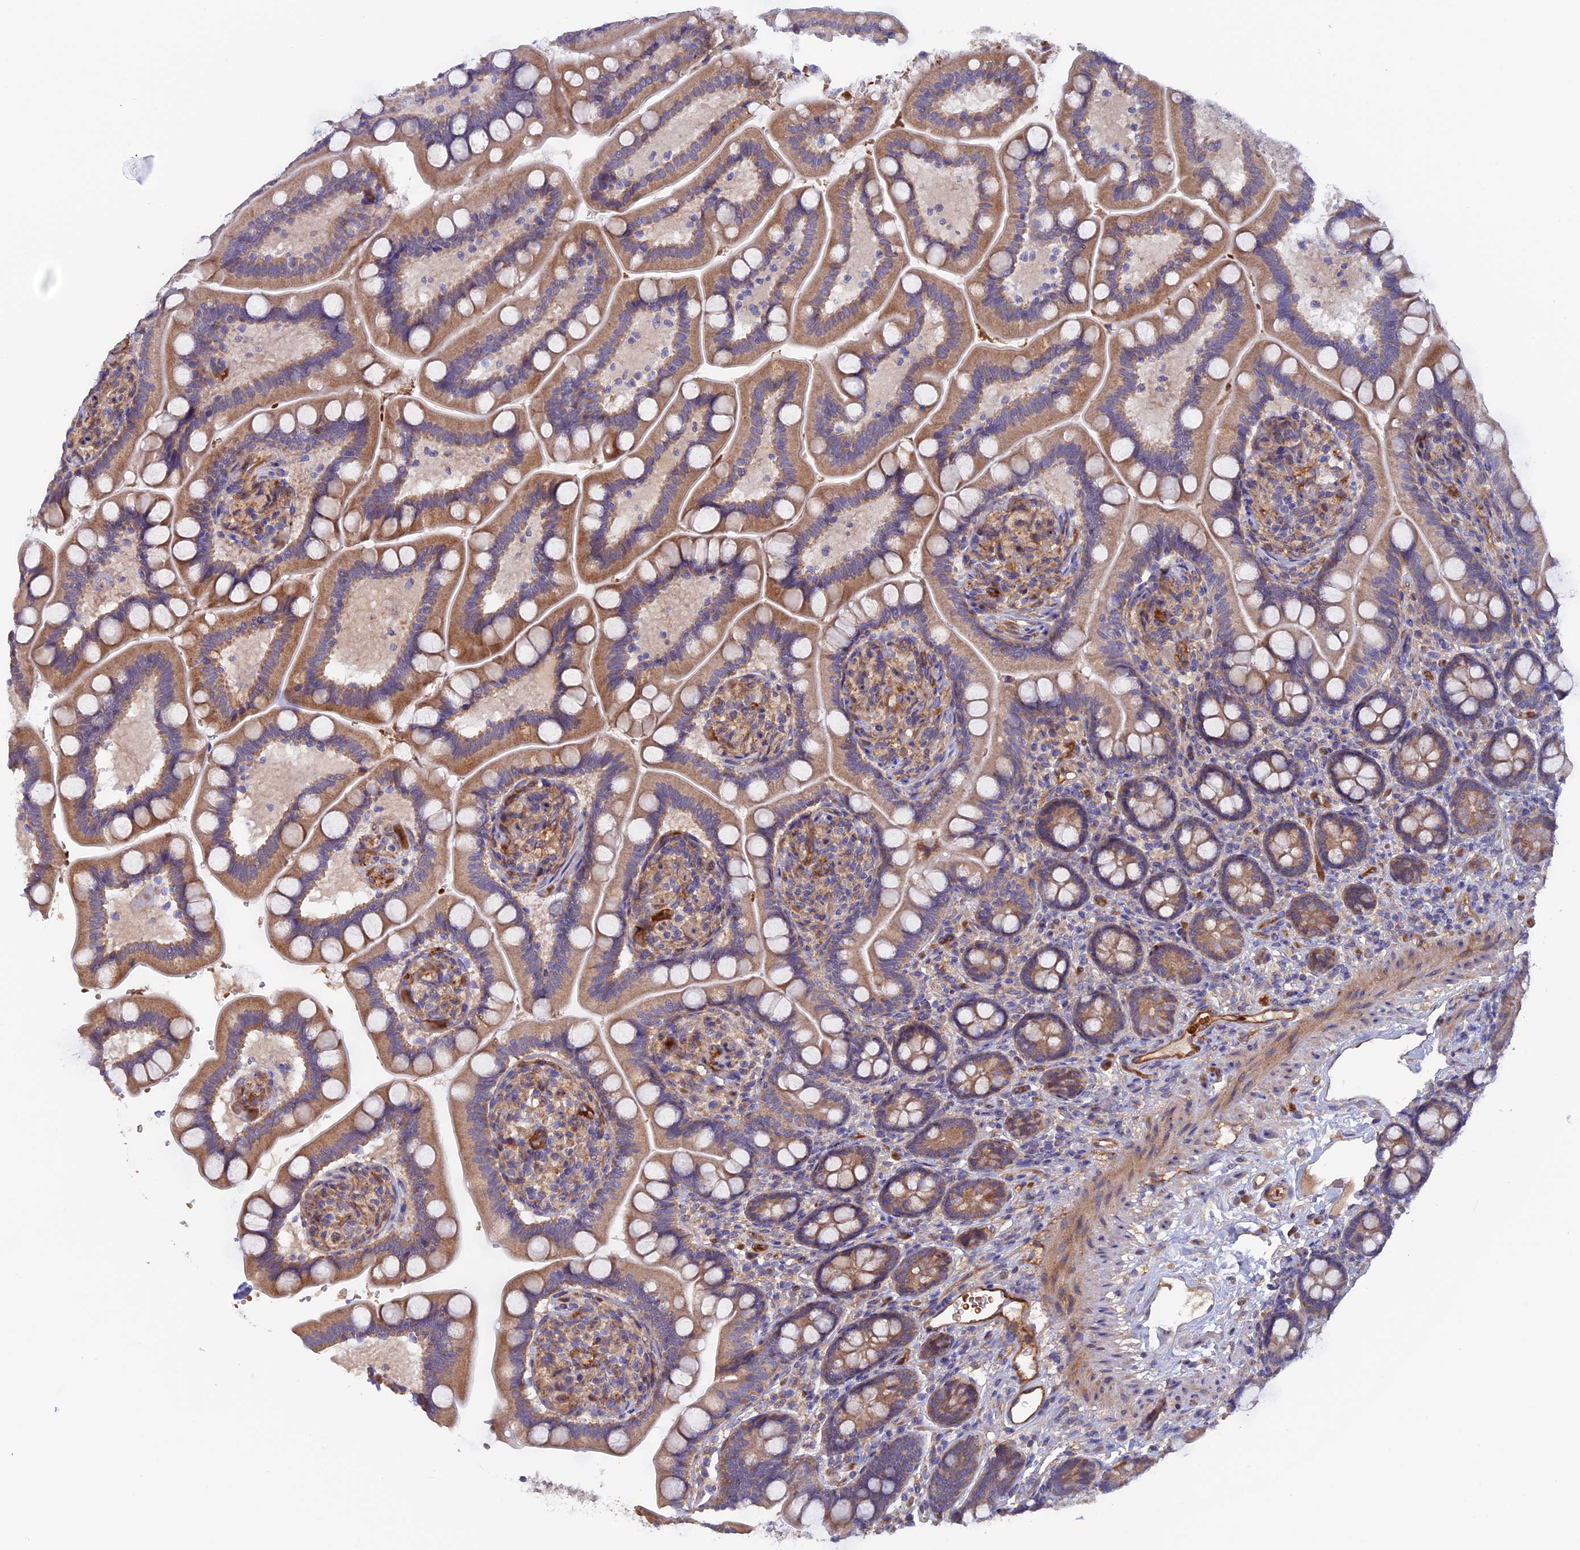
{"staining": {"intensity": "moderate", "quantity": "25%-75%", "location": "cytoplasmic/membranous"}, "tissue": "small intestine", "cell_type": "Glandular cells", "image_type": "normal", "snomed": [{"axis": "morphology", "description": "Normal tissue, NOS"}, {"axis": "topography", "description": "Small intestine"}], "caption": "Protein staining demonstrates moderate cytoplasmic/membranous positivity in approximately 25%-75% of glandular cells in unremarkable small intestine. The protein is shown in brown color, while the nuclei are stained blue.", "gene": "DUS3L", "patient": {"sex": "female", "age": 64}}